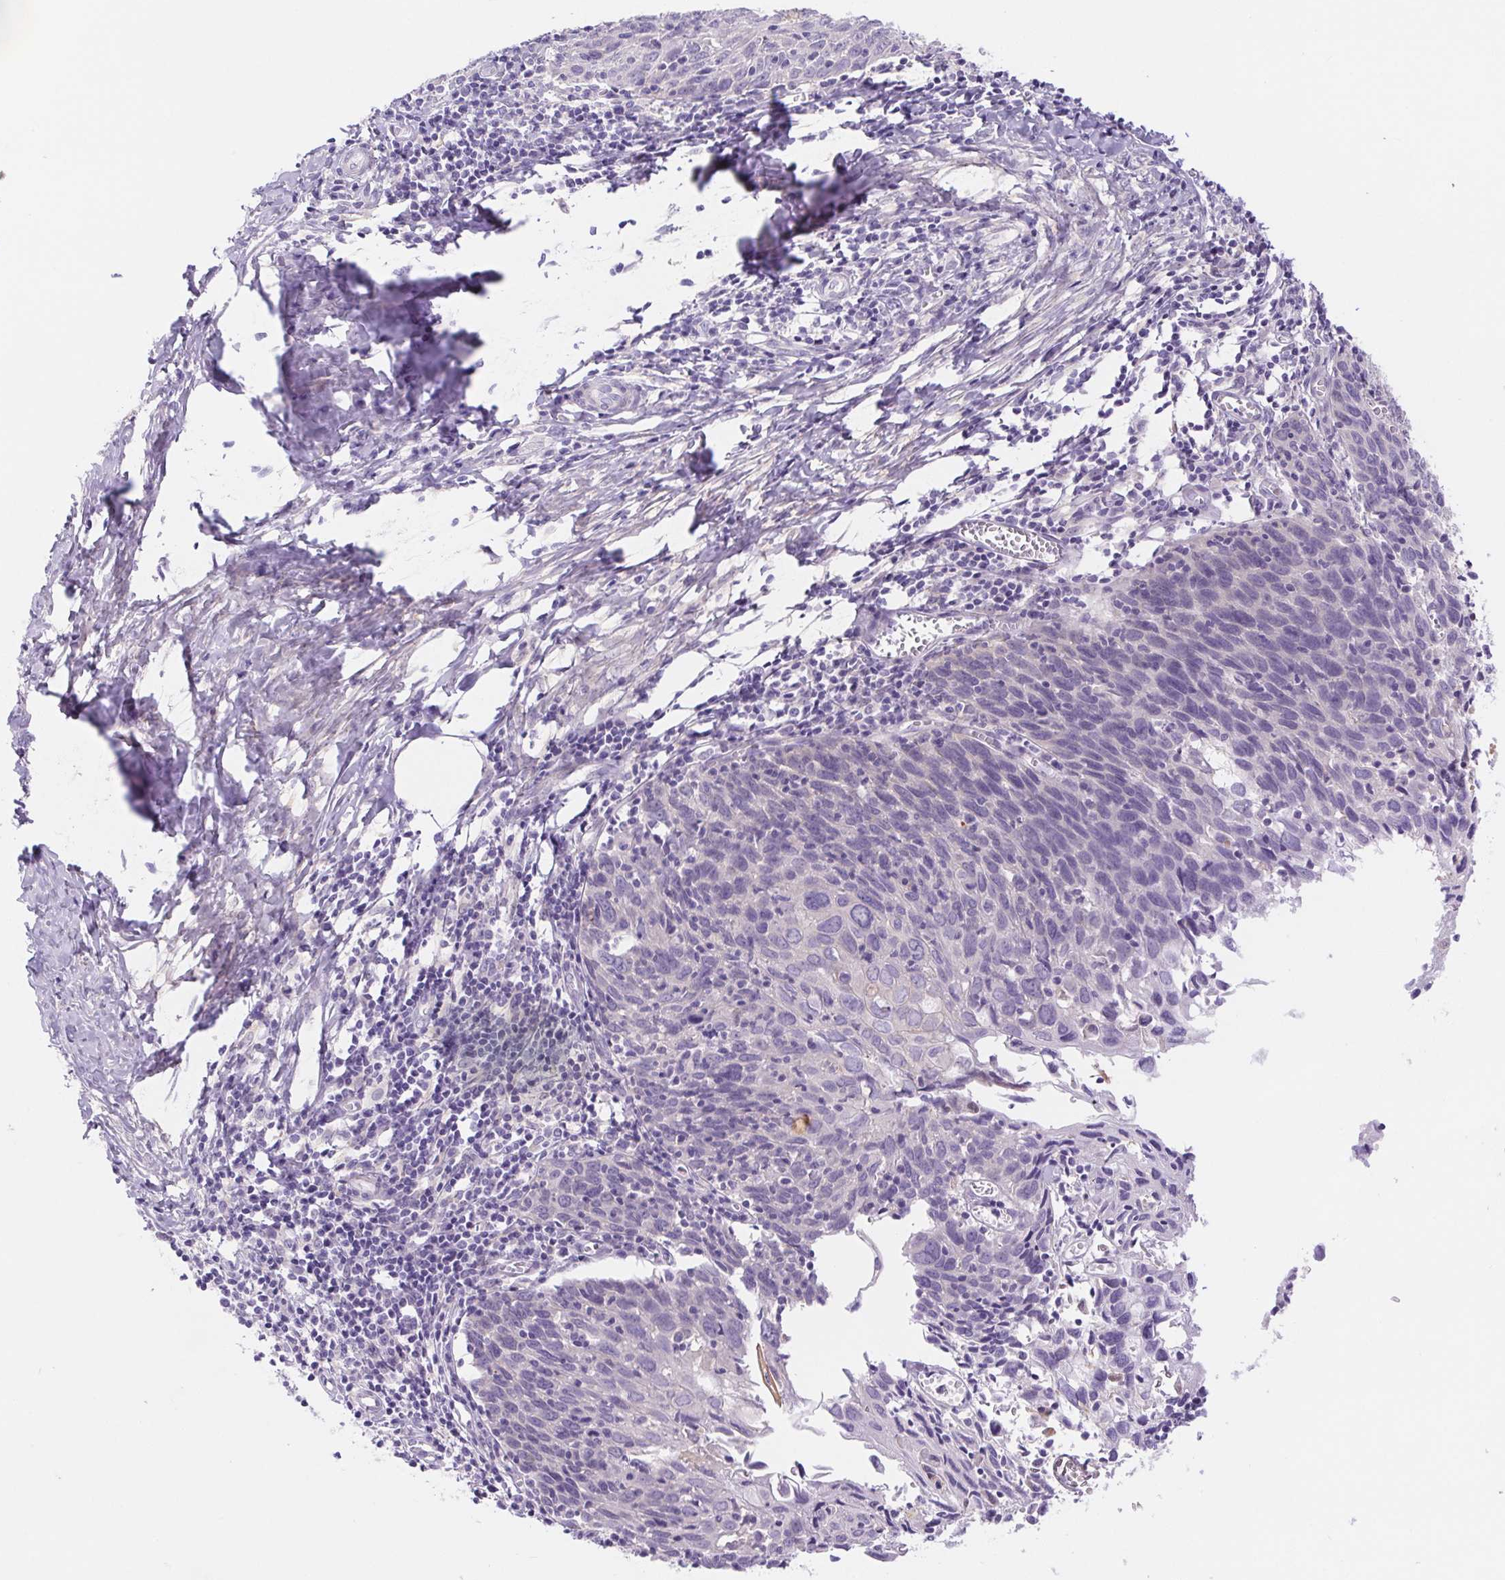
{"staining": {"intensity": "negative", "quantity": "none", "location": "none"}, "tissue": "cervical cancer", "cell_type": "Tumor cells", "image_type": "cancer", "snomed": [{"axis": "morphology", "description": "Squamous cell carcinoma, NOS"}, {"axis": "topography", "description": "Cervix"}], "caption": "Histopathology image shows no significant protein positivity in tumor cells of cervical cancer.", "gene": "DYNC2LI1", "patient": {"sex": "female", "age": 39}}